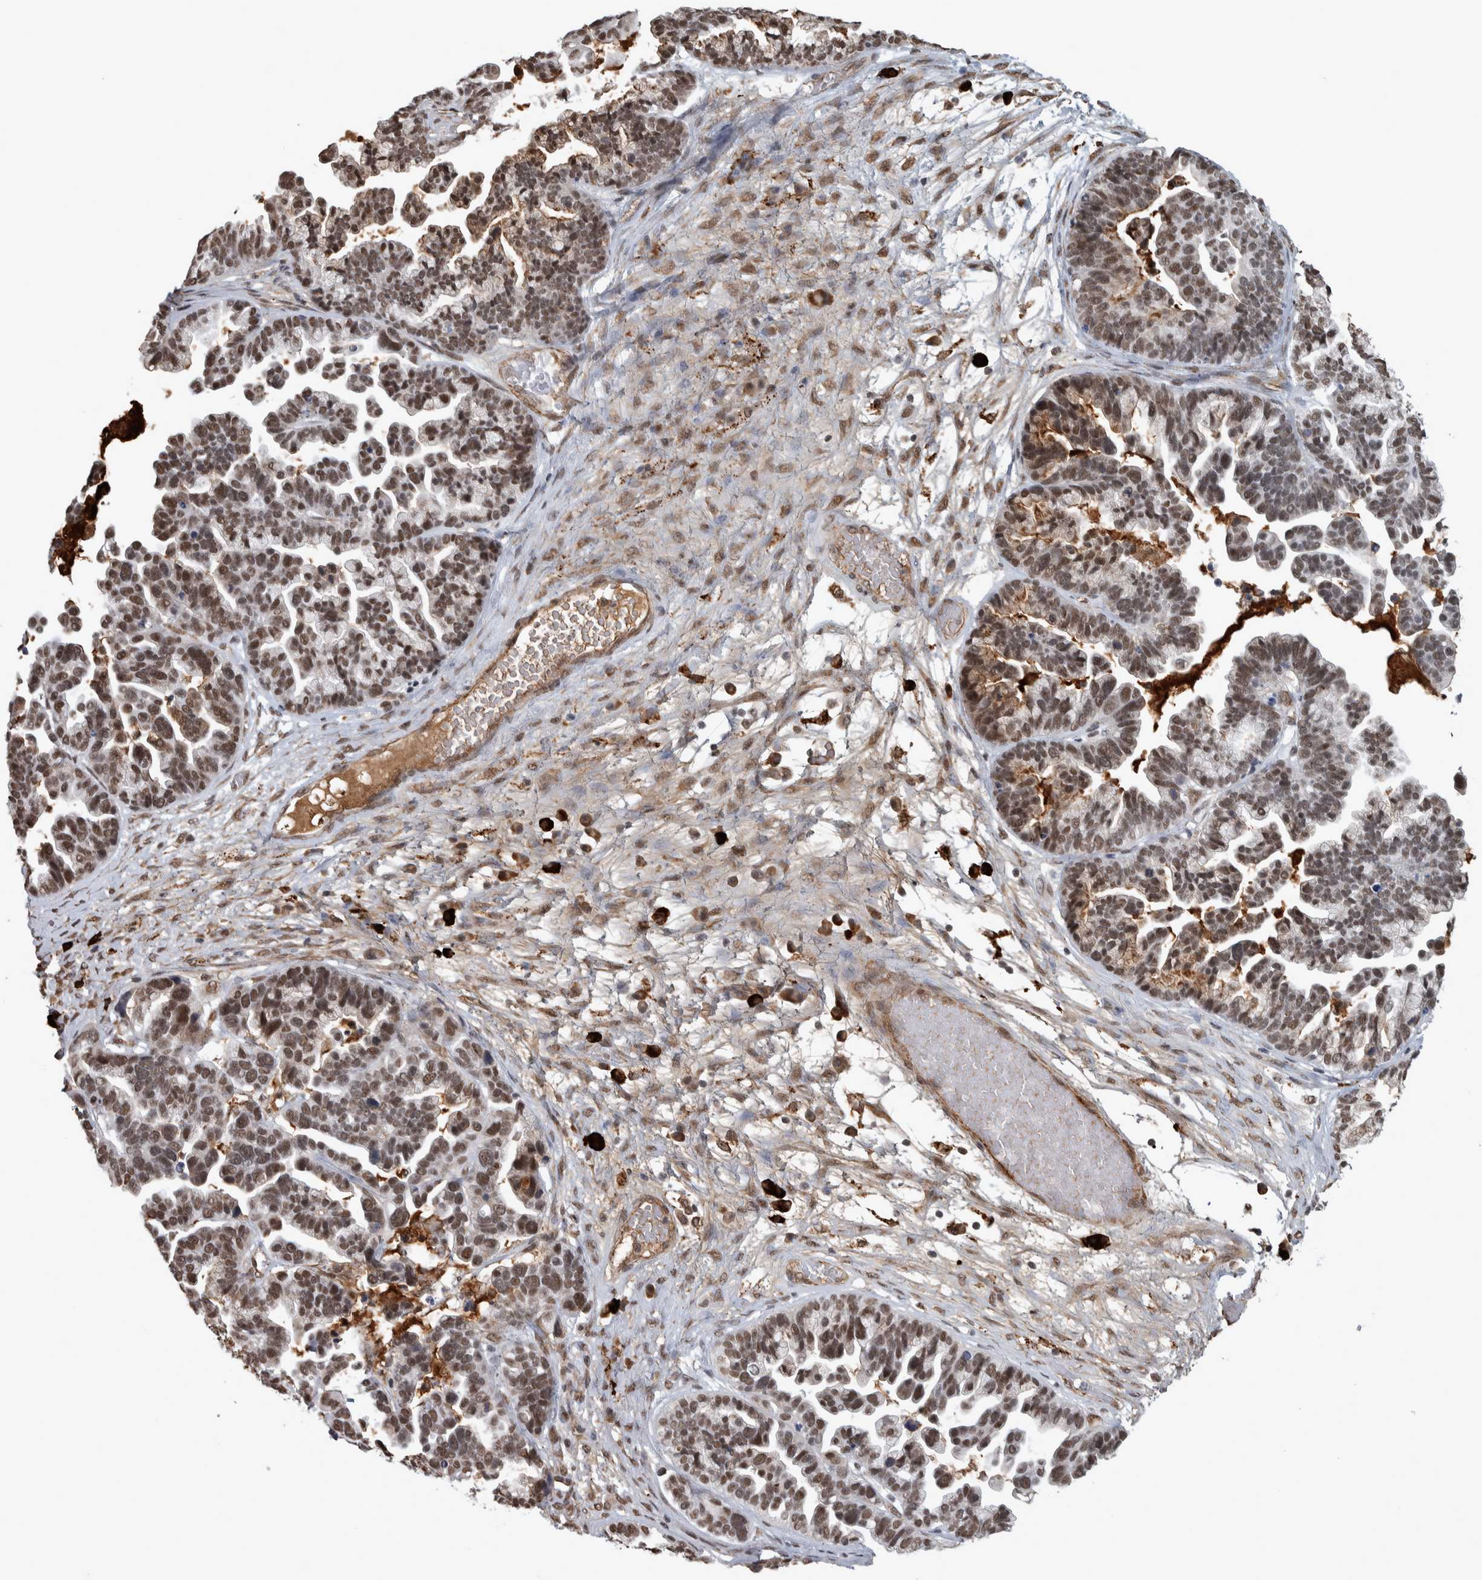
{"staining": {"intensity": "strong", "quantity": ">75%", "location": "nuclear"}, "tissue": "ovarian cancer", "cell_type": "Tumor cells", "image_type": "cancer", "snomed": [{"axis": "morphology", "description": "Cystadenocarcinoma, serous, NOS"}, {"axis": "topography", "description": "Ovary"}], "caption": "Brown immunohistochemical staining in serous cystadenocarcinoma (ovarian) reveals strong nuclear positivity in about >75% of tumor cells.", "gene": "DDX42", "patient": {"sex": "female", "age": 56}}